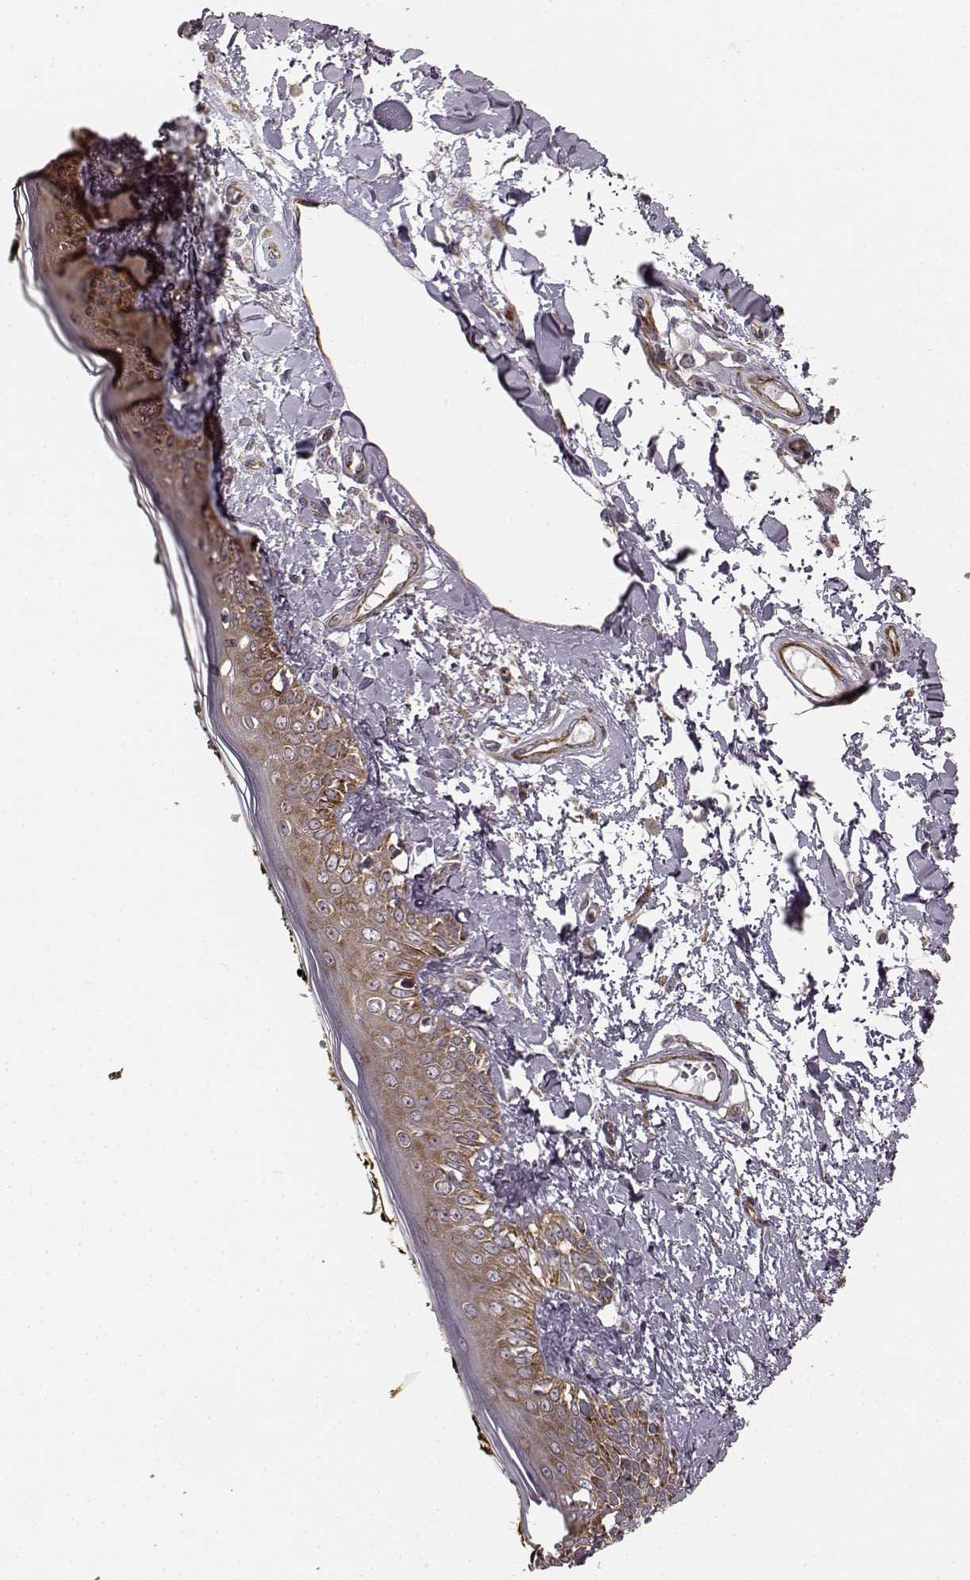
{"staining": {"intensity": "negative", "quantity": "none", "location": "none"}, "tissue": "skin", "cell_type": "Fibroblasts", "image_type": "normal", "snomed": [{"axis": "morphology", "description": "Normal tissue, NOS"}, {"axis": "topography", "description": "Skin"}], "caption": "Protein analysis of normal skin shows no significant expression in fibroblasts.", "gene": "TMEM14A", "patient": {"sex": "male", "age": 76}}